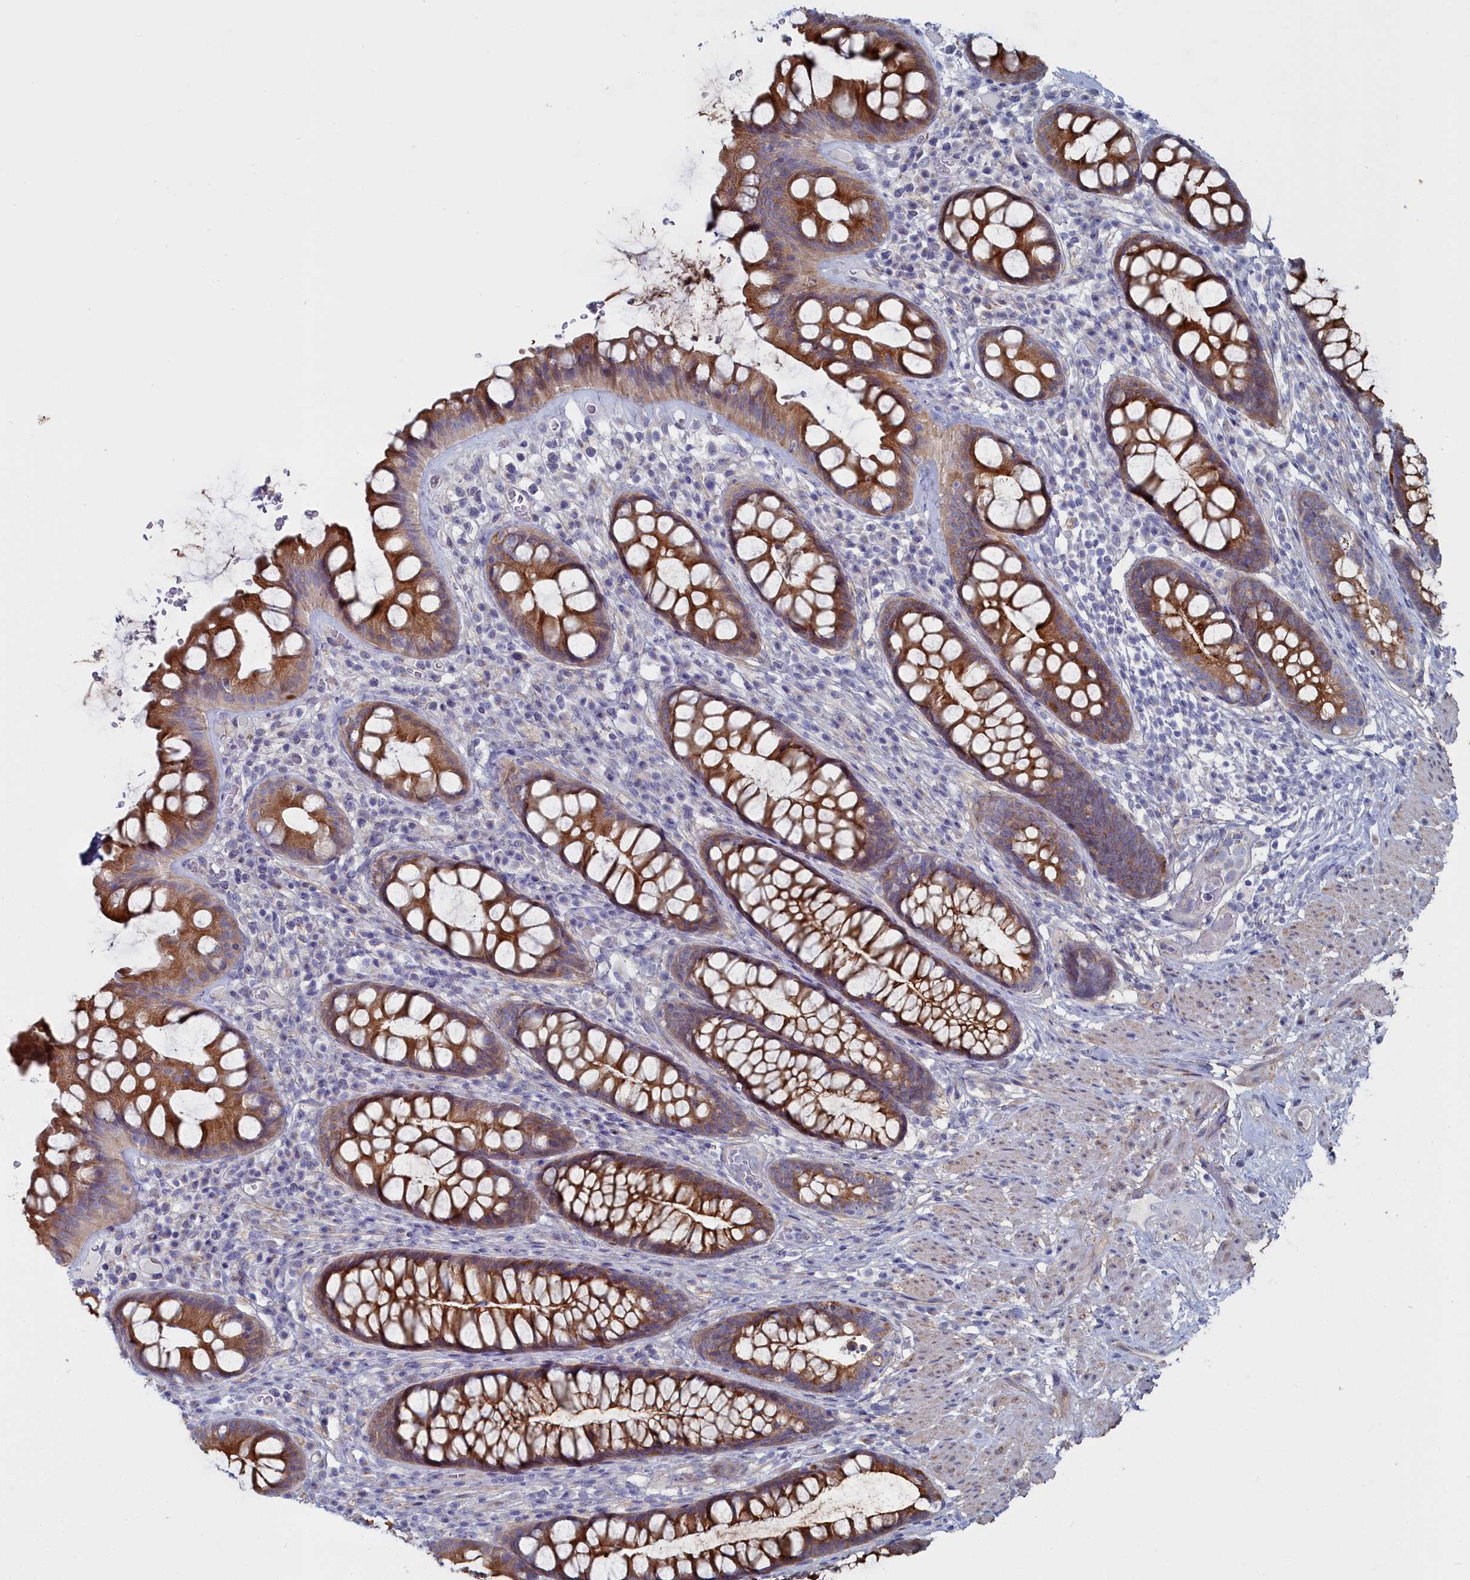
{"staining": {"intensity": "strong", "quantity": ">75%", "location": "cytoplasmic/membranous"}, "tissue": "rectum", "cell_type": "Glandular cells", "image_type": "normal", "snomed": [{"axis": "morphology", "description": "Normal tissue, NOS"}, {"axis": "topography", "description": "Rectum"}], "caption": "A histopathology image of rectum stained for a protein demonstrates strong cytoplasmic/membranous brown staining in glandular cells. Ihc stains the protein in brown and the nuclei are stained blue.", "gene": "SHISAL2A", "patient": {"sex": "male", "age": 74}}